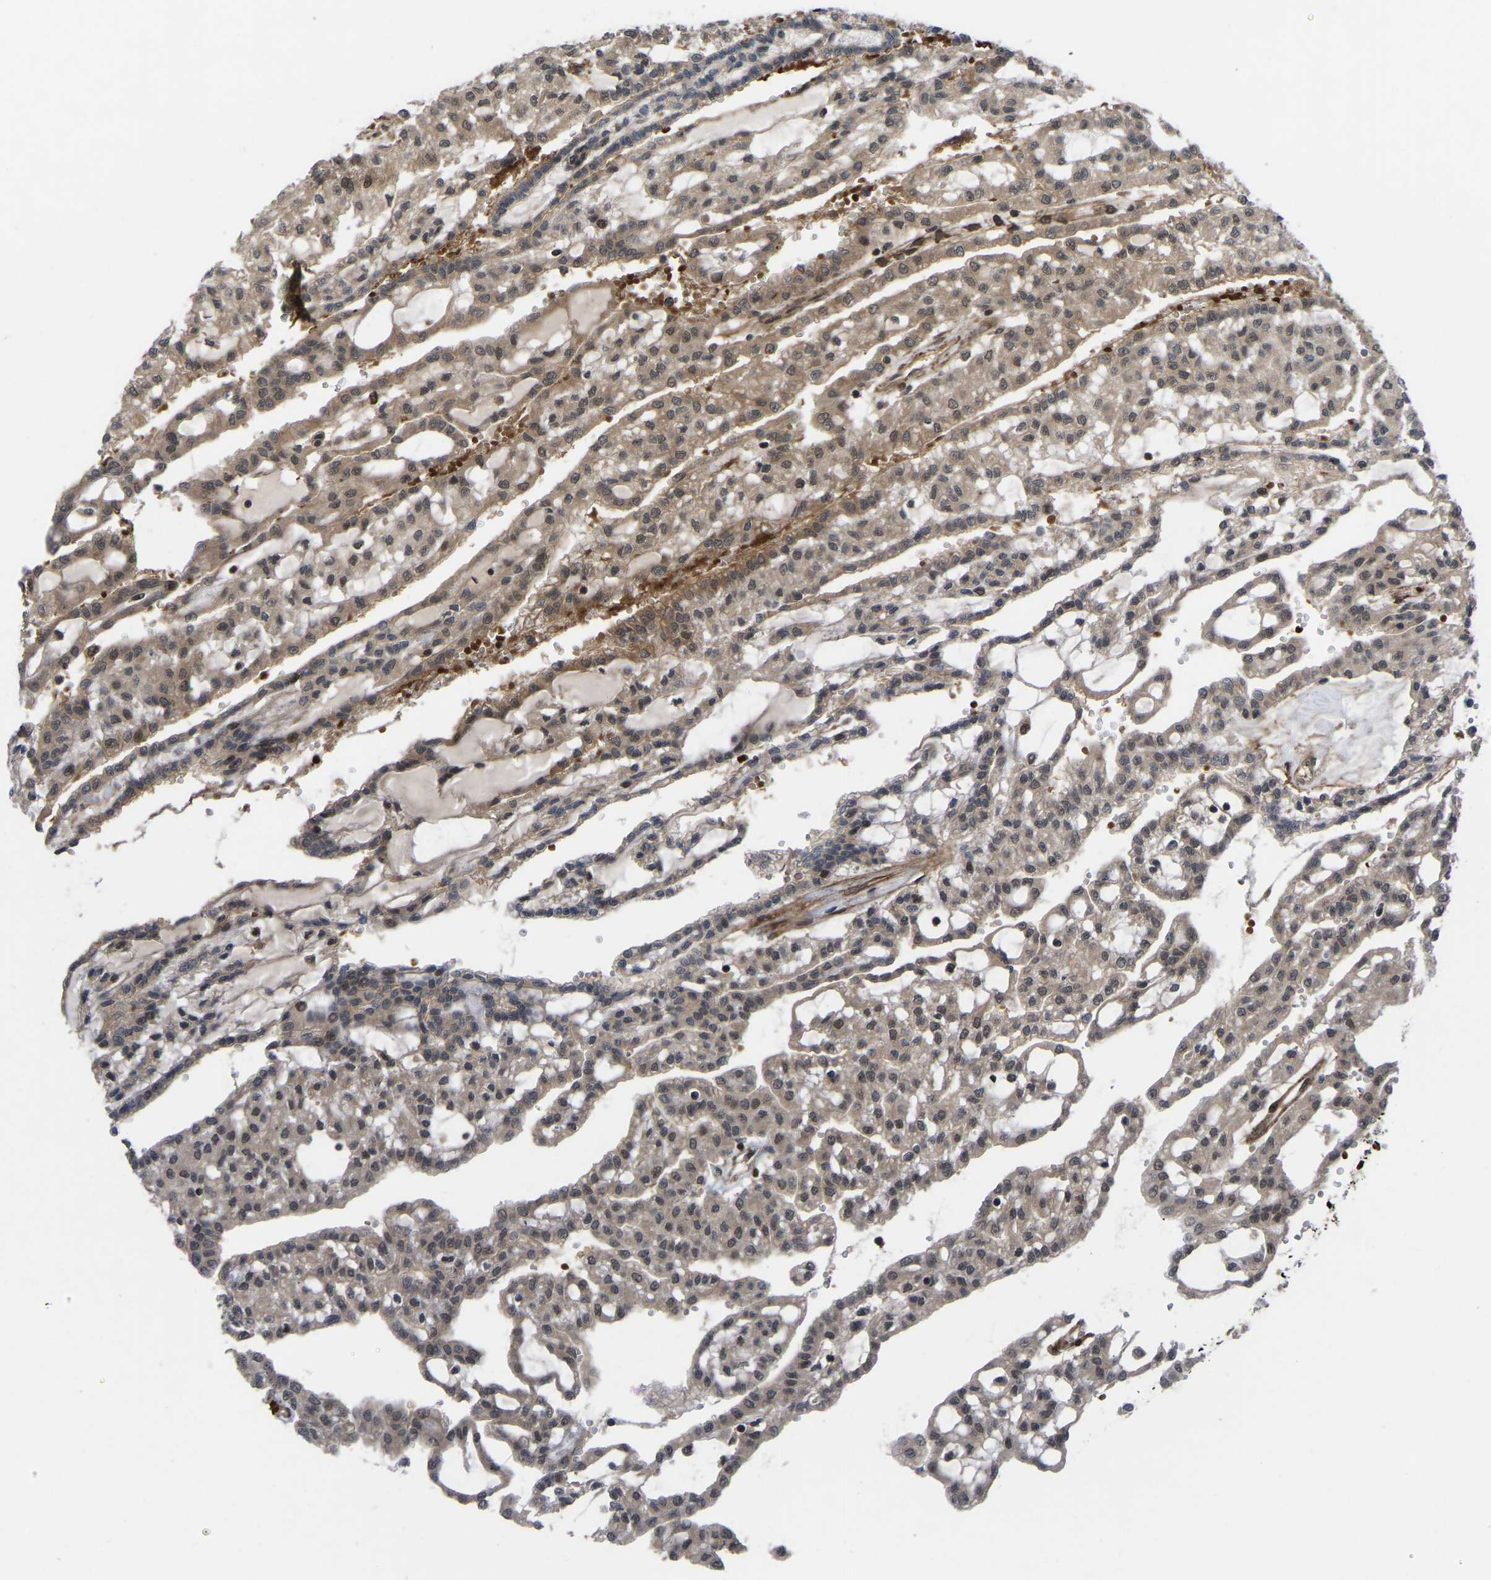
{"staining": {"intensity": "weak", "quantity": ">75%", "location": "cytoplasmic/membranous,nuclear"}, "tissue": "renal cancer", "cell_type": "Tumor cells", "image_type": "cancer", "snomed": [{"axis": "morphology", "description": "Adenocarcinoma, NOS"}, {"axis": "topography", "description": "Kidney"}], "caption": "This image reveals immunohistochemistry staining of adenocarcinoma (renal), with low weak cytoplasmic/membranous and nuclear staining in about >75% of tumor cells.", "gene": "CYP7B1", "patient": {"sex": "male", "age": 63}}